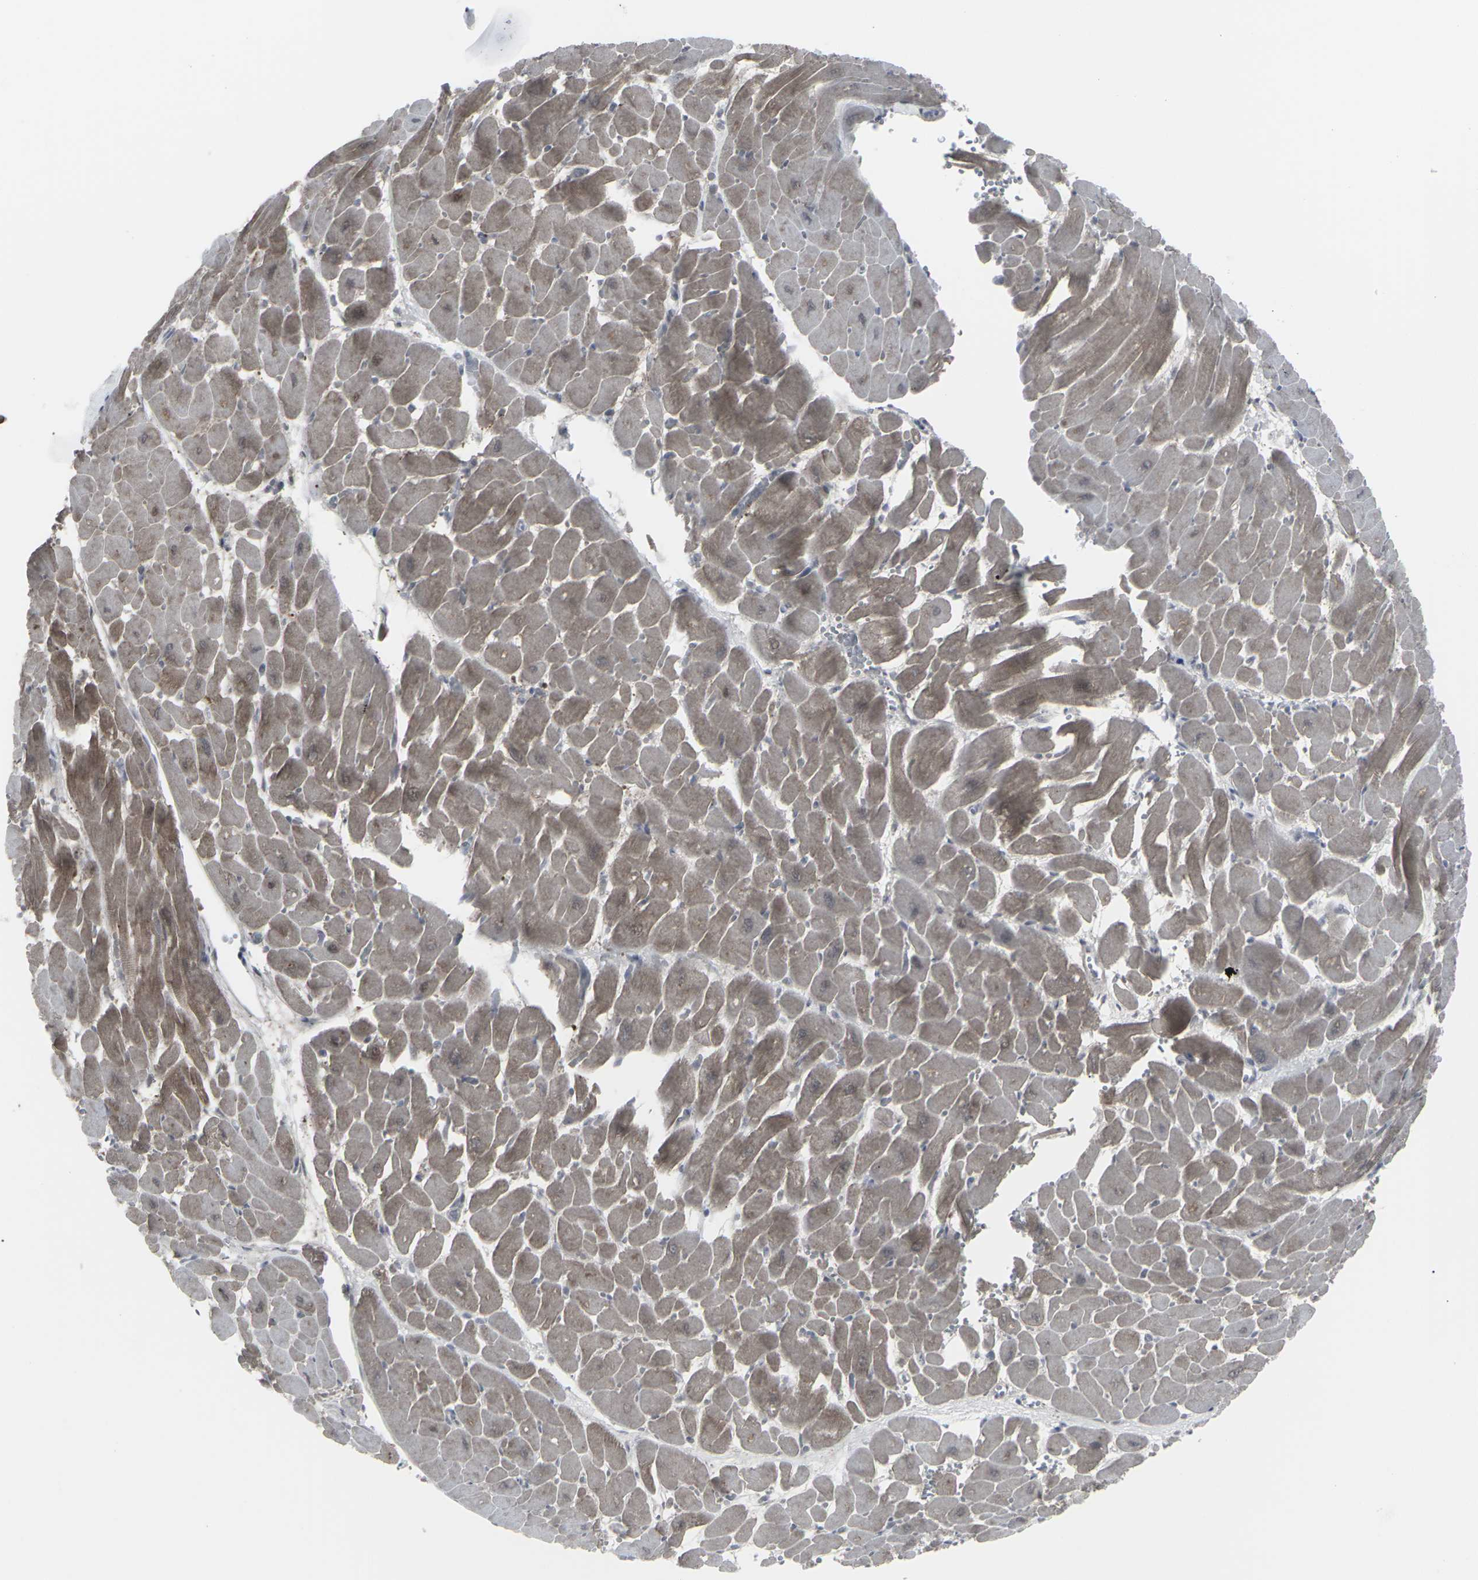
{"staining": {"intensity": "moderate", "quantity": "<25%", "location": "cytoplasmic/membranous"}, "tissue": "heart muscle", "cell_type": "Cardiomyocytes", "image_type": "normal", "snomed": [{"axis": "morphology", "description": "Normal tissue, NOS"}, {"axis": "topography", "description": "Heart"}], "caption": "Protein expression analysis of normal heart muscle exhibits moderate cytoplasmic/membranous expression in approximately <25% of cardiomyocytes. The staining is performed using DAB (3,3'-diaminobenzidine) brown chromogen to label protein expression. The nuclei are counter-stained blue using hematoxylin.", "gene": "APOBEC2", "patient": {"sex": "male", "age": 45}}